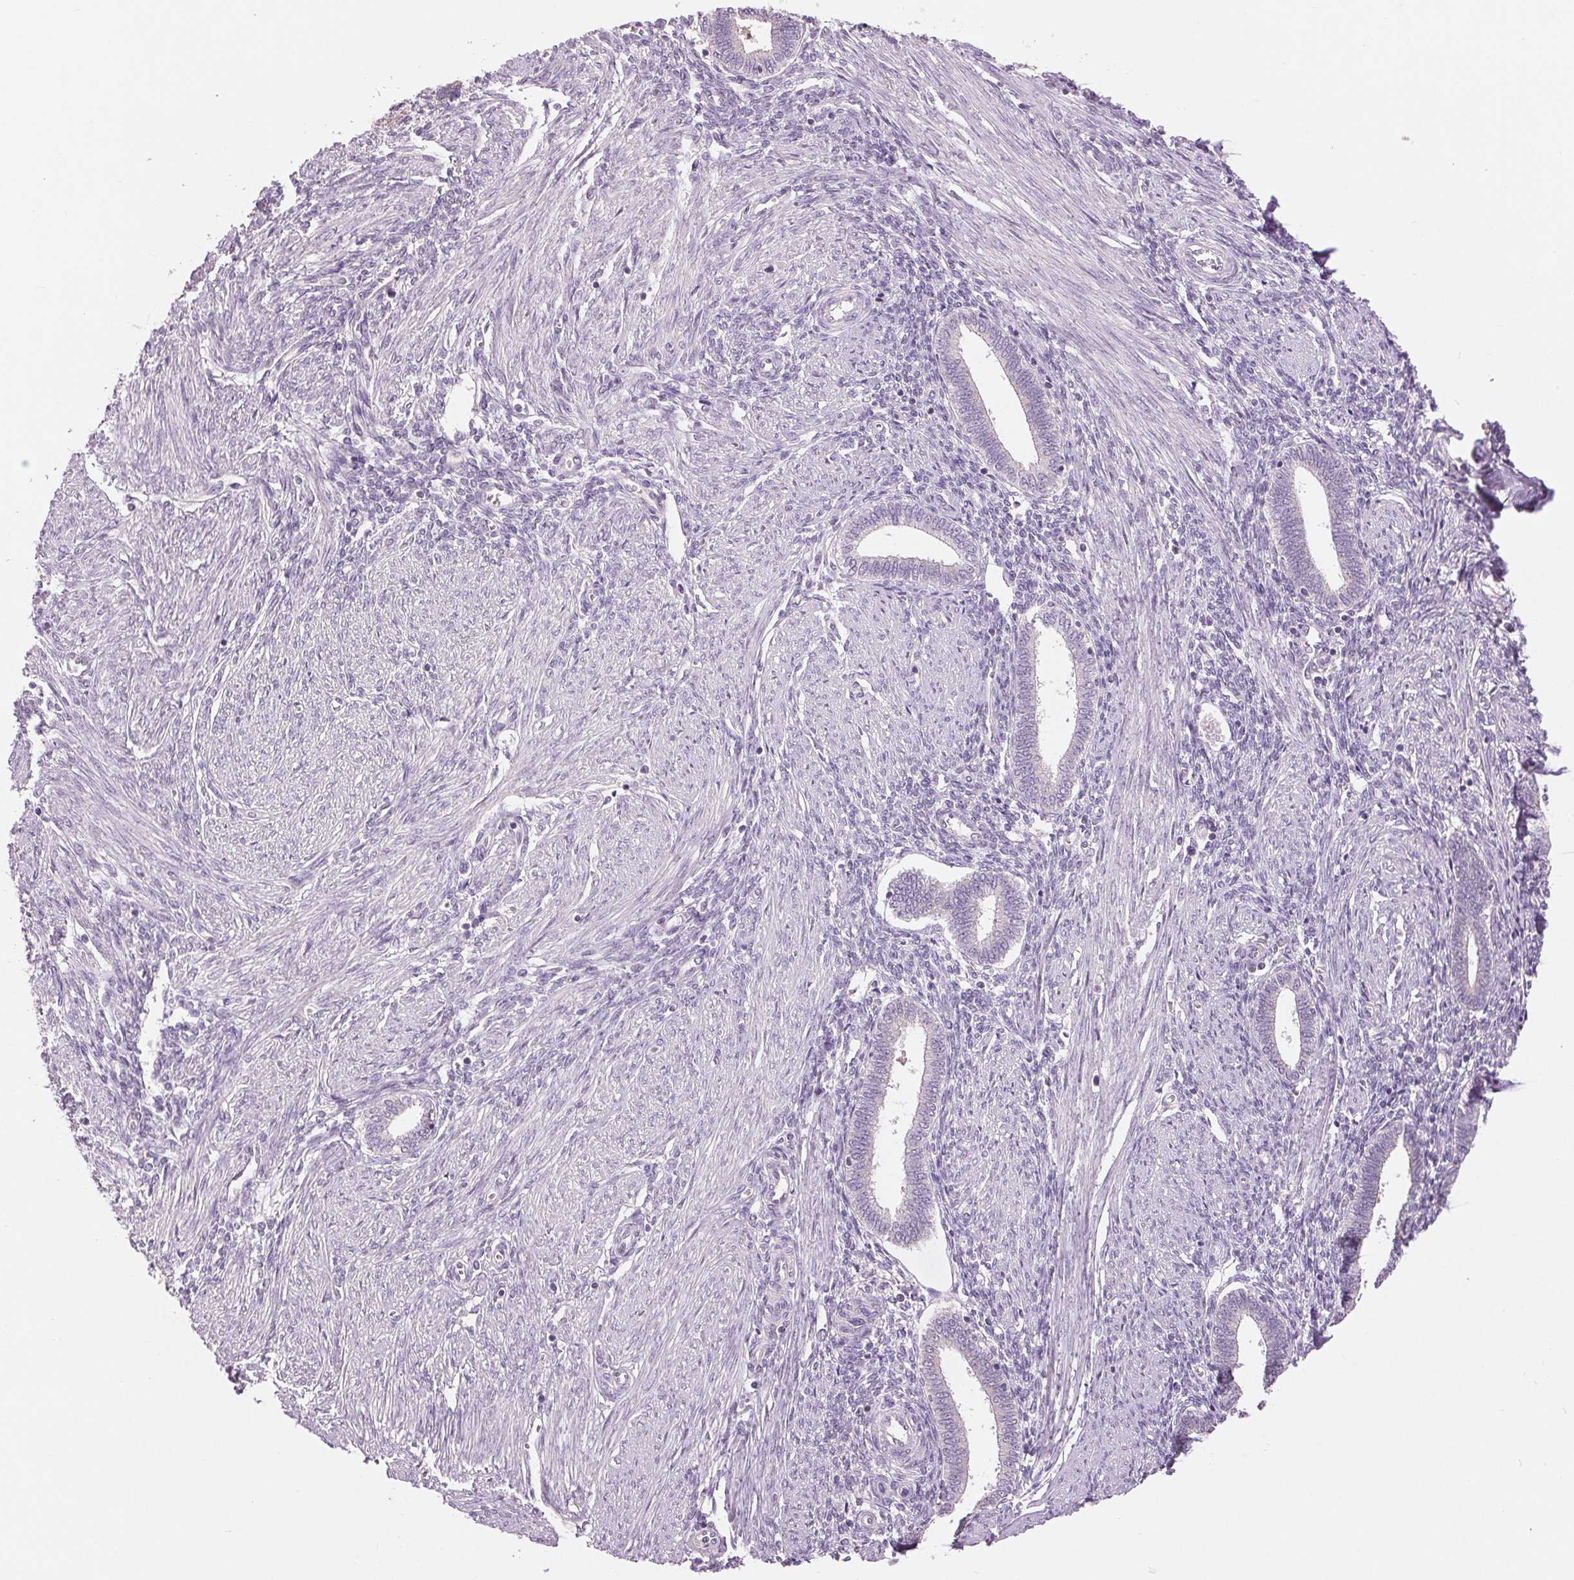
{"staining": {"intensity": "negative", "quantity": "none", "location": "none"}, "tissue": "endometrium", "cell_type": "Cells in endometrial stroma", "image_type": "normal", "snomed": [{"axis": "morphology", "description": "Normal tissue, NOS"}, {"axis": "topography", "description": "Endometrium"}], "caption": "Immunohistochemistry micrograph of normal endometrium stained for a protein (brown), which reveals no expression in cells in endometrial stroma.", "gene": "FXYD4", "patient": {"sex": "female", "age": 42}}